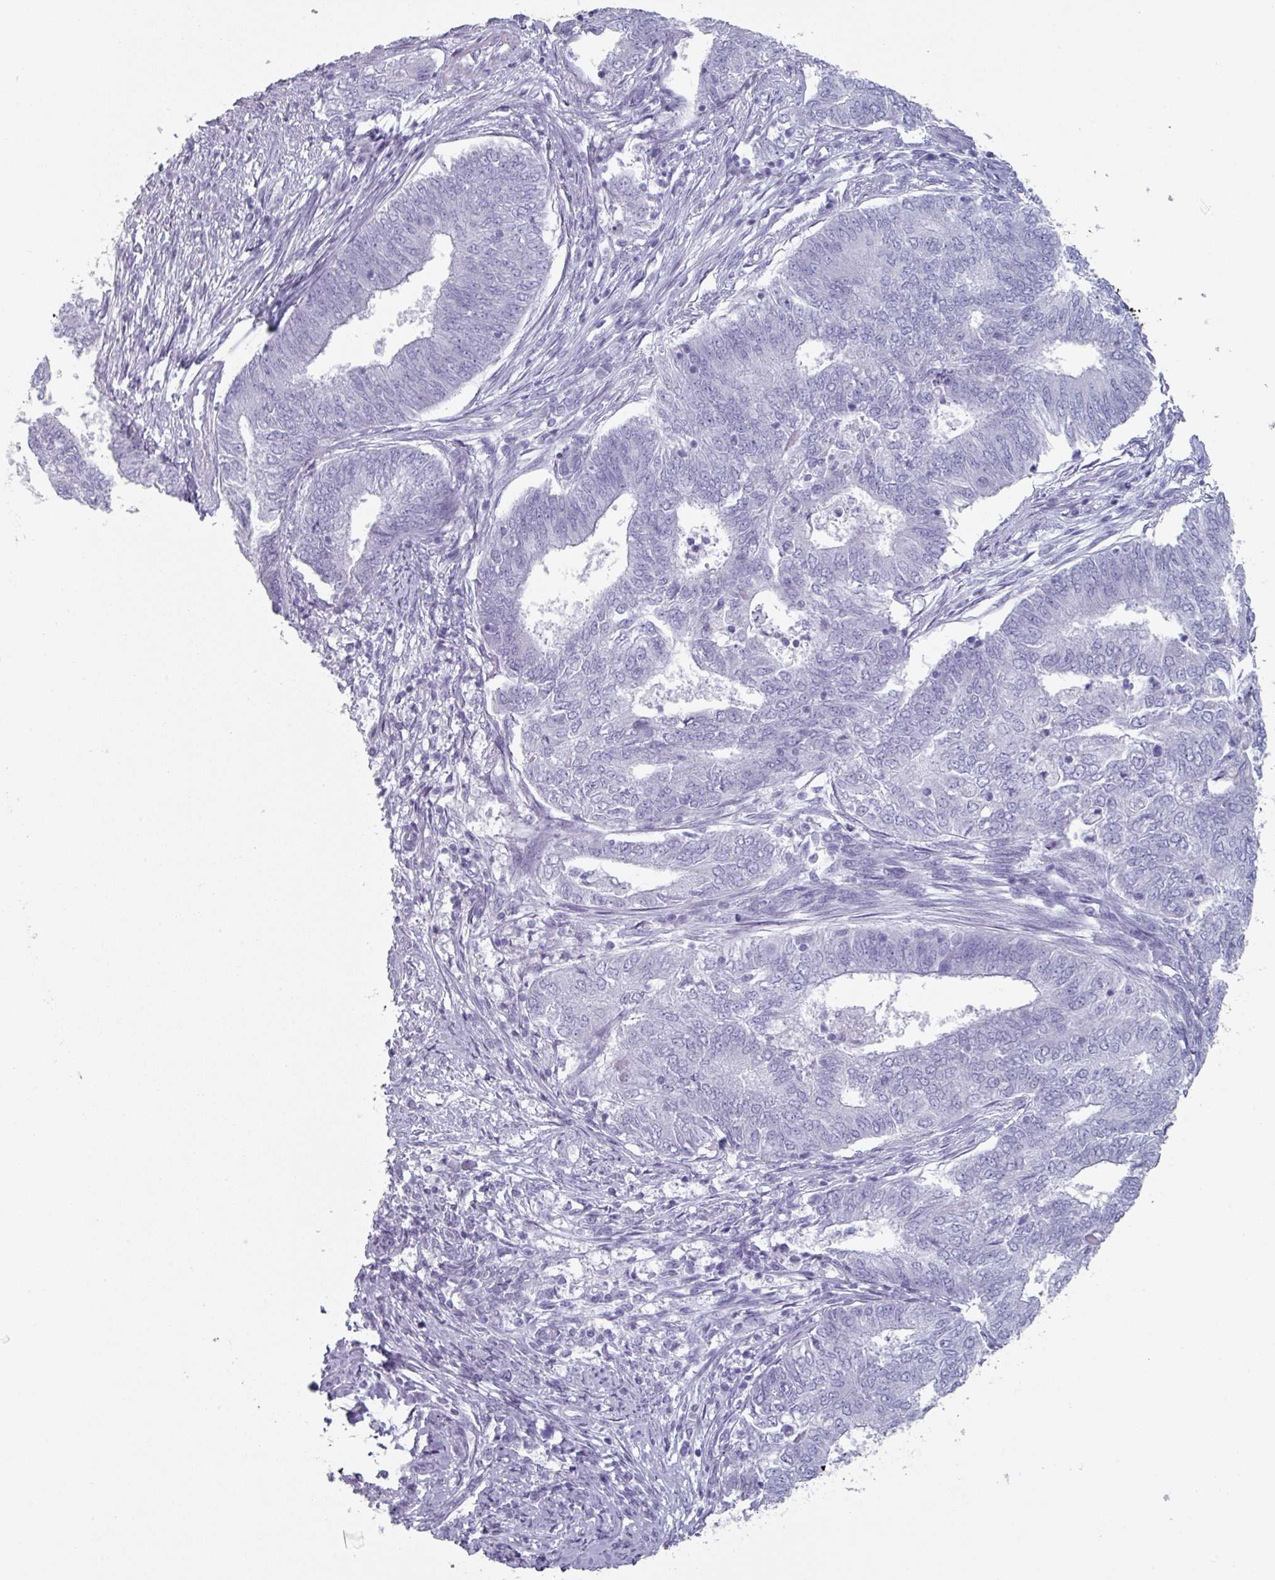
{"staining": {"intensity": "negative", "quantity": "none", "location": "none"}, "tissue": "endometrial cancer", "cell_type": "Tumor cells", "image_type": "cancer", "snomed": [{"axis": "morphology", "description": "Adenocarcinoma, NOS"}, {"axis": "topography", "description": "Endometrium"}], "caption": "IHC of human endometrial cancer (adenocarcinoma) reveals no expression in tumor cells. The staining was performed using DAB (3,3'-diaminobenzidine) to visualize the protein expression in brown, while the nuclei were stained in blue with hematoxylin (Magnification: 20x).", "gene": "SLC35G2", "patient": {"sex": "female", "age": 62}}